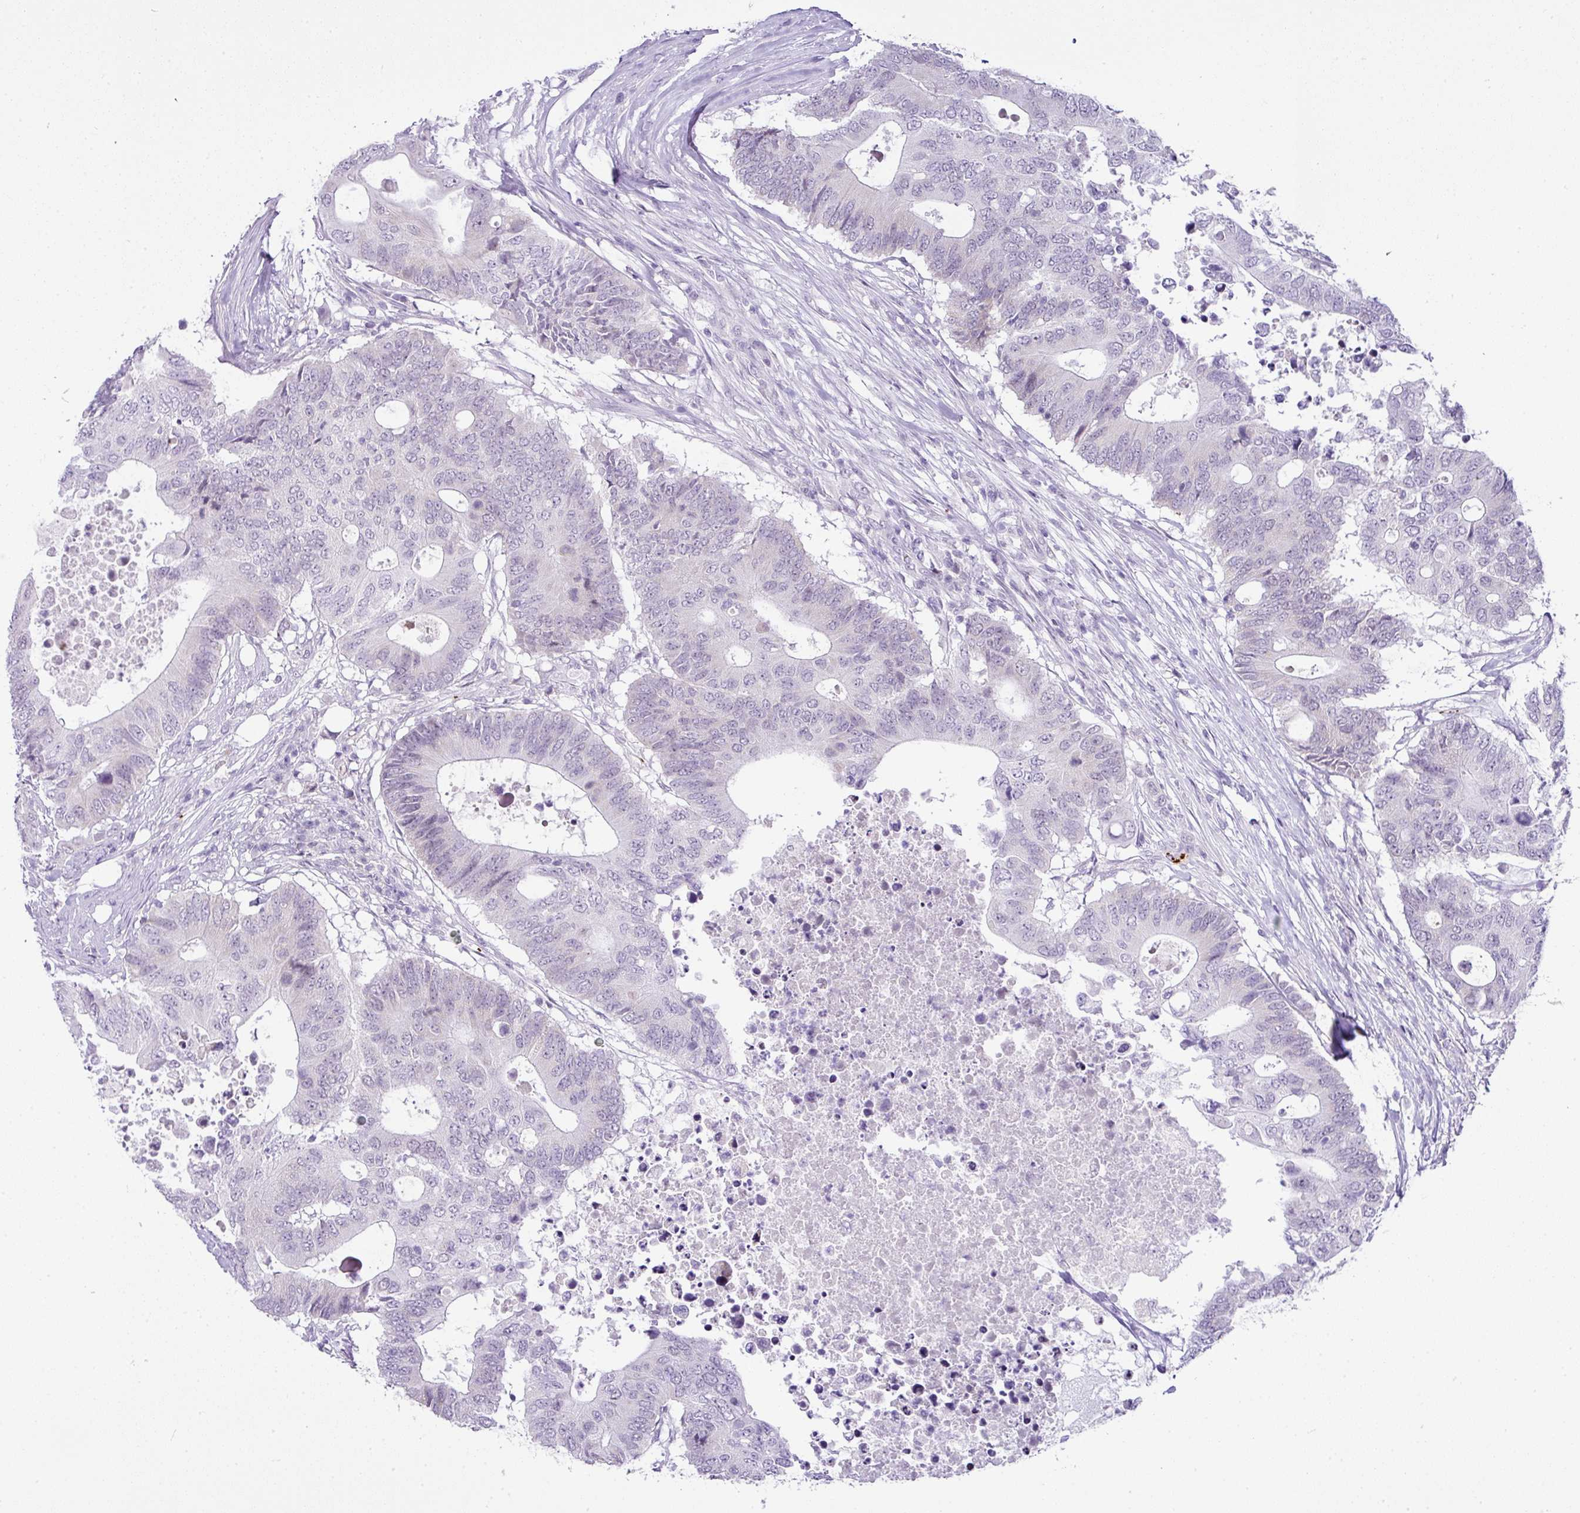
{"staining": {"intensity": "negative", "quantity": "none", "location": "none"}, "tissue": "colorectal cancer", "cell_type": "Tumor cells", "image_type": "cancer", "snomed": [{"axis": "morphology", "description": "Adenocarcinoma, NOS"}, {"axis": "topography", "description": "Colon"}], "caption": "A high-resolution histopathology image shows immunohistochemistry staining of adenocarcinoma (colorectal), which displays no significant positivity in tumor cells. (Brightfield microscopy of DAB (3,3'-diaminobenzidine) immunohistochemistry at high magnification).", "gene": "CMTM5", "patient": {"sex": "male", "age": 71}}